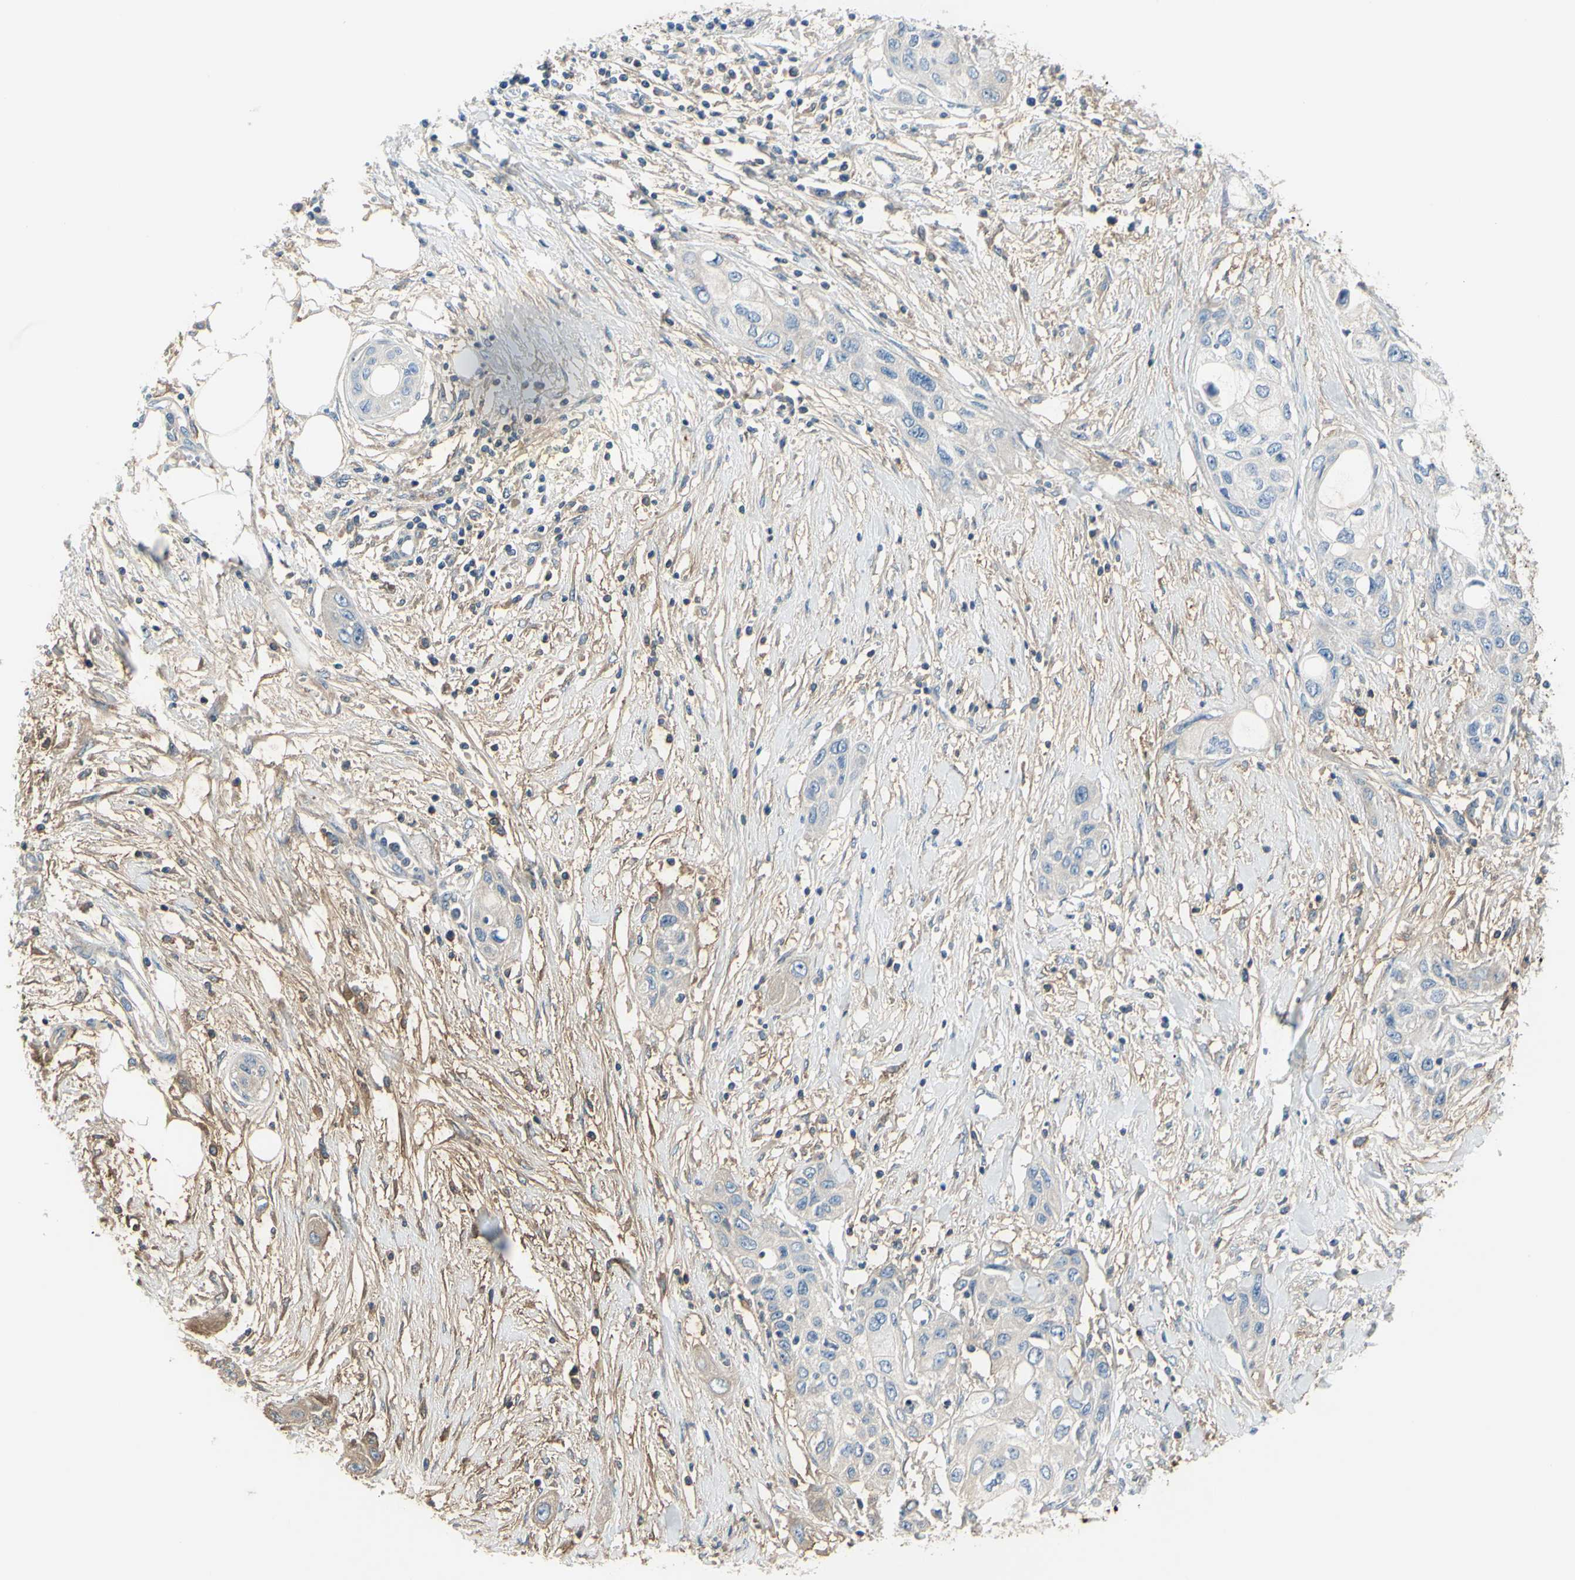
{"staining": {"intensity": "negative", "quantity": "none", "location": "none"}, "tissue": "pancreatic cancer", "cell_type": "Tumor cells", "image_type": "cancer", "snomed": [{"axis": "morphology", "description": "Adenocarcinoma, NOS"}, {"axis": "topography", "description": "Pancreas"}], "caption": "Pancreatic cancer was stained to show a protein in brown. There is no significant staining in tumor cells.", "gene": "NCBP2L", "patient": {"sex": "female", "age": 70}}